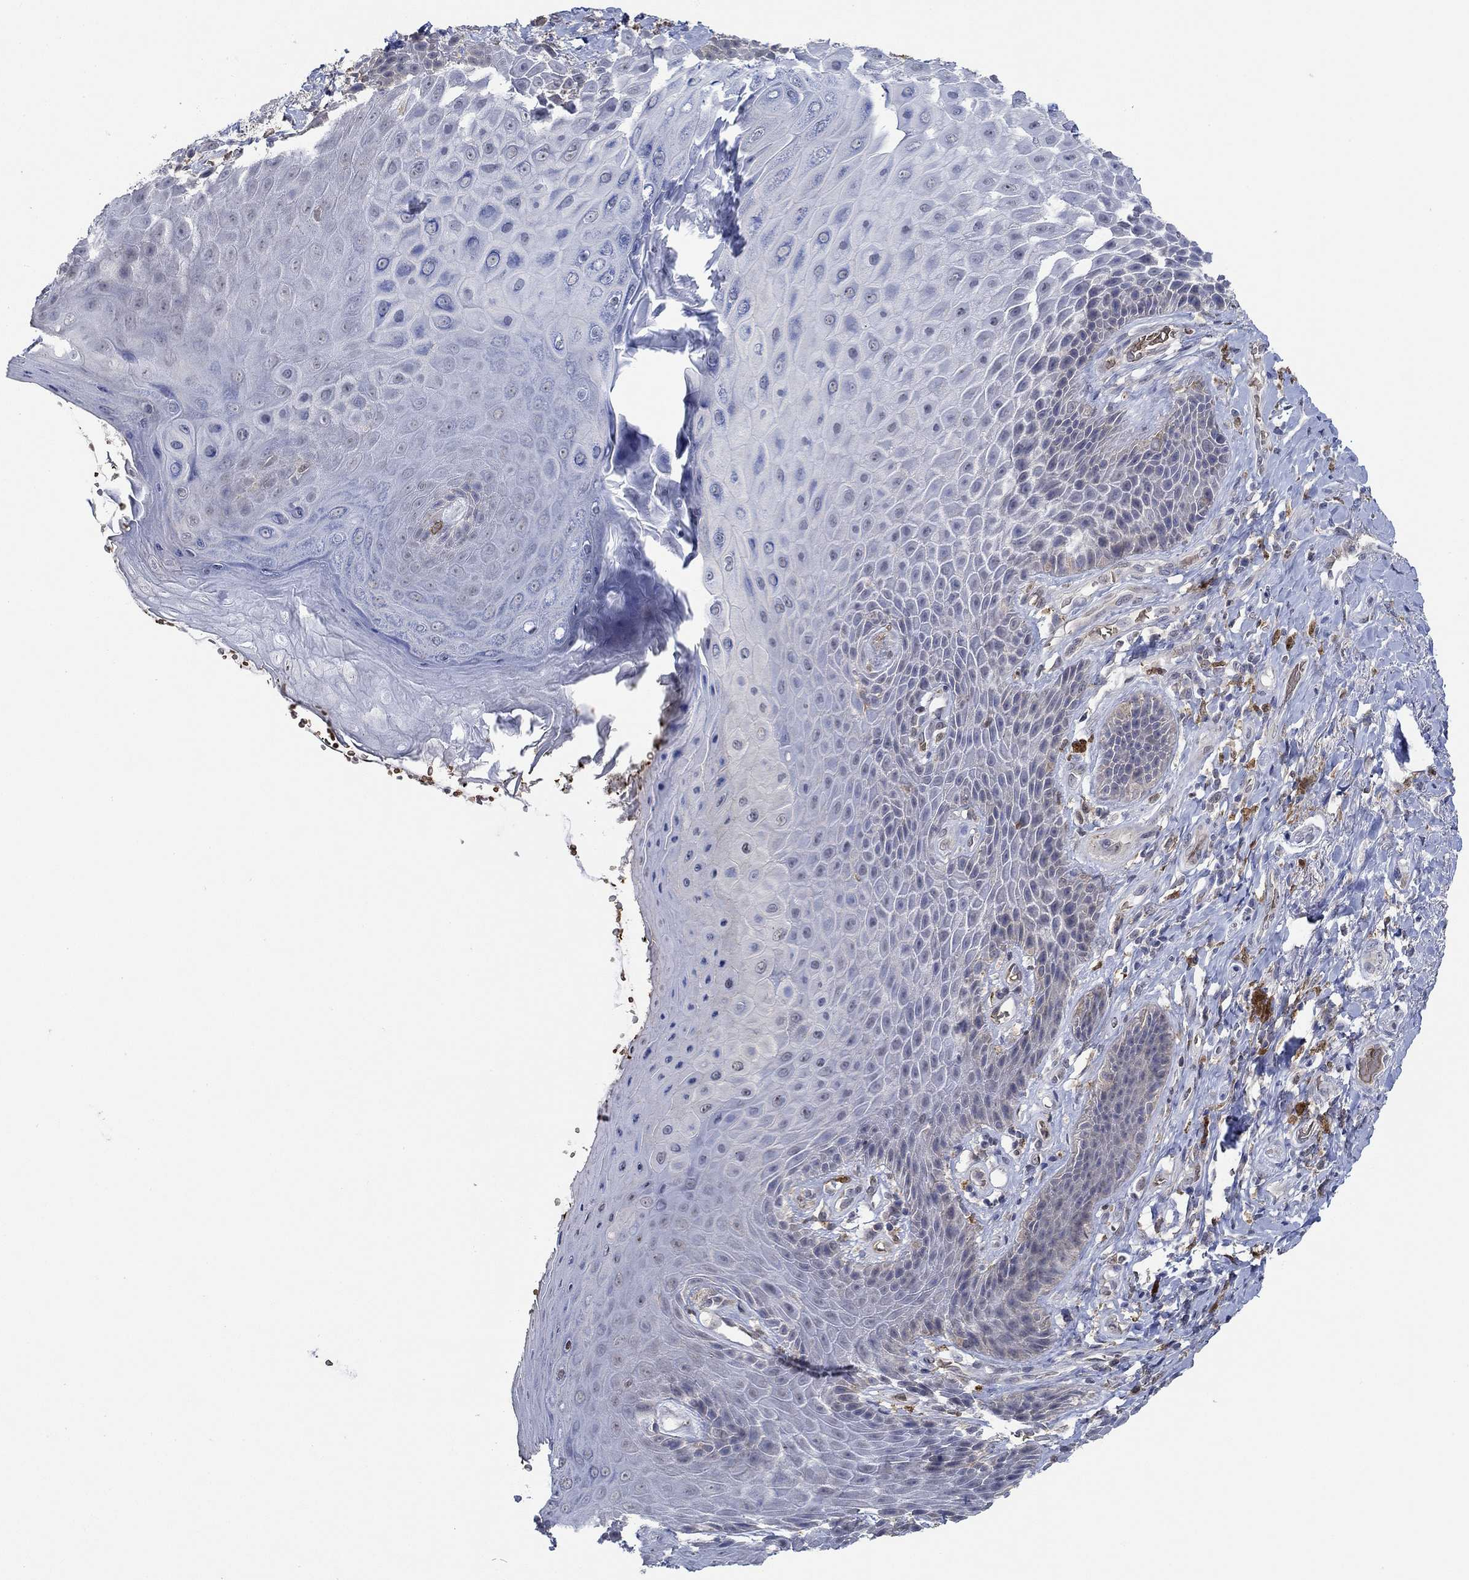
{"staining": {"intensity": "negative", "quantity": "none", "location": "none"}, "tissue": "skin", "cell_type": "Epidermal cells", "image_type": "normal", "snomed": [{"axis": "morphology", "description": "Normal tissue, NOS"}, {"axis": "topography", "description": "Skeletal muscle"}, {"axis": "topography", "description": "Anal"}, {"axis": "topography", "description": "Peripheral nerve tissue"}], "caption": "The micrograph displays no significant expression in epidermal cells of skin. (DAB immunohistochemistry with hematoxylin counter stain).", "gene": "MPP1", "patient": {"sex": "male", "age": 53}}